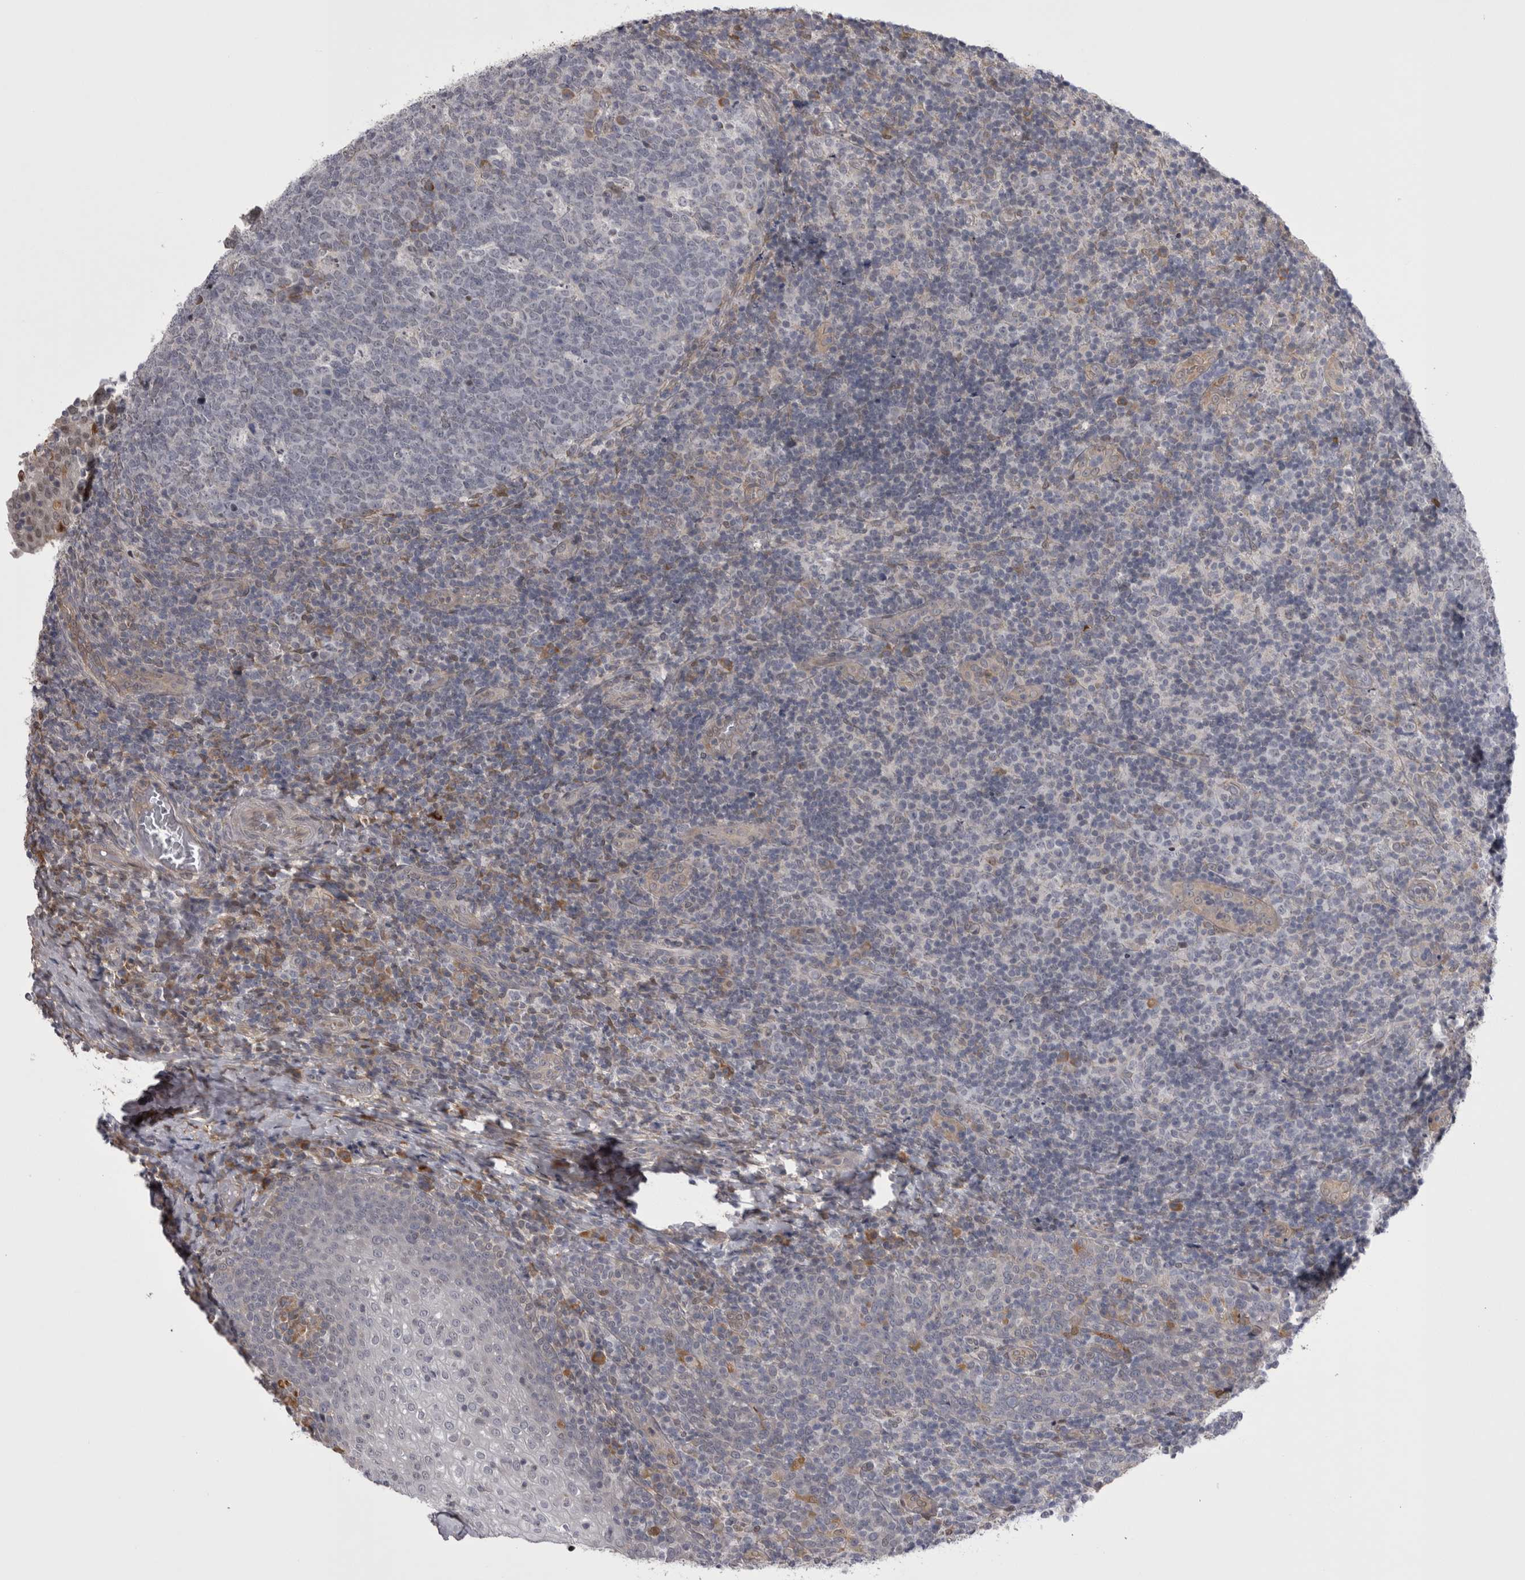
{"staining": {"intensity": "weak", "quantity": "<25%", "location": "cytoplasmic/membranous,nuclear"}, "tissue": "tonsil", "cell_type": "Germinal center cells", "image_type": "normal", "snomed": [{"axis": "morphology", "description": "Normal tissue, NOS"}, {"axis": "topography", "description": "Tonsil"}], "caption": "This is a histopathology image of immunohistochemistry (IHC) staining of normal tonsil, which shows no staining in germinal center cells.", "gene": "CHIC1", "patient": {"sex": "female", "age": 19}}